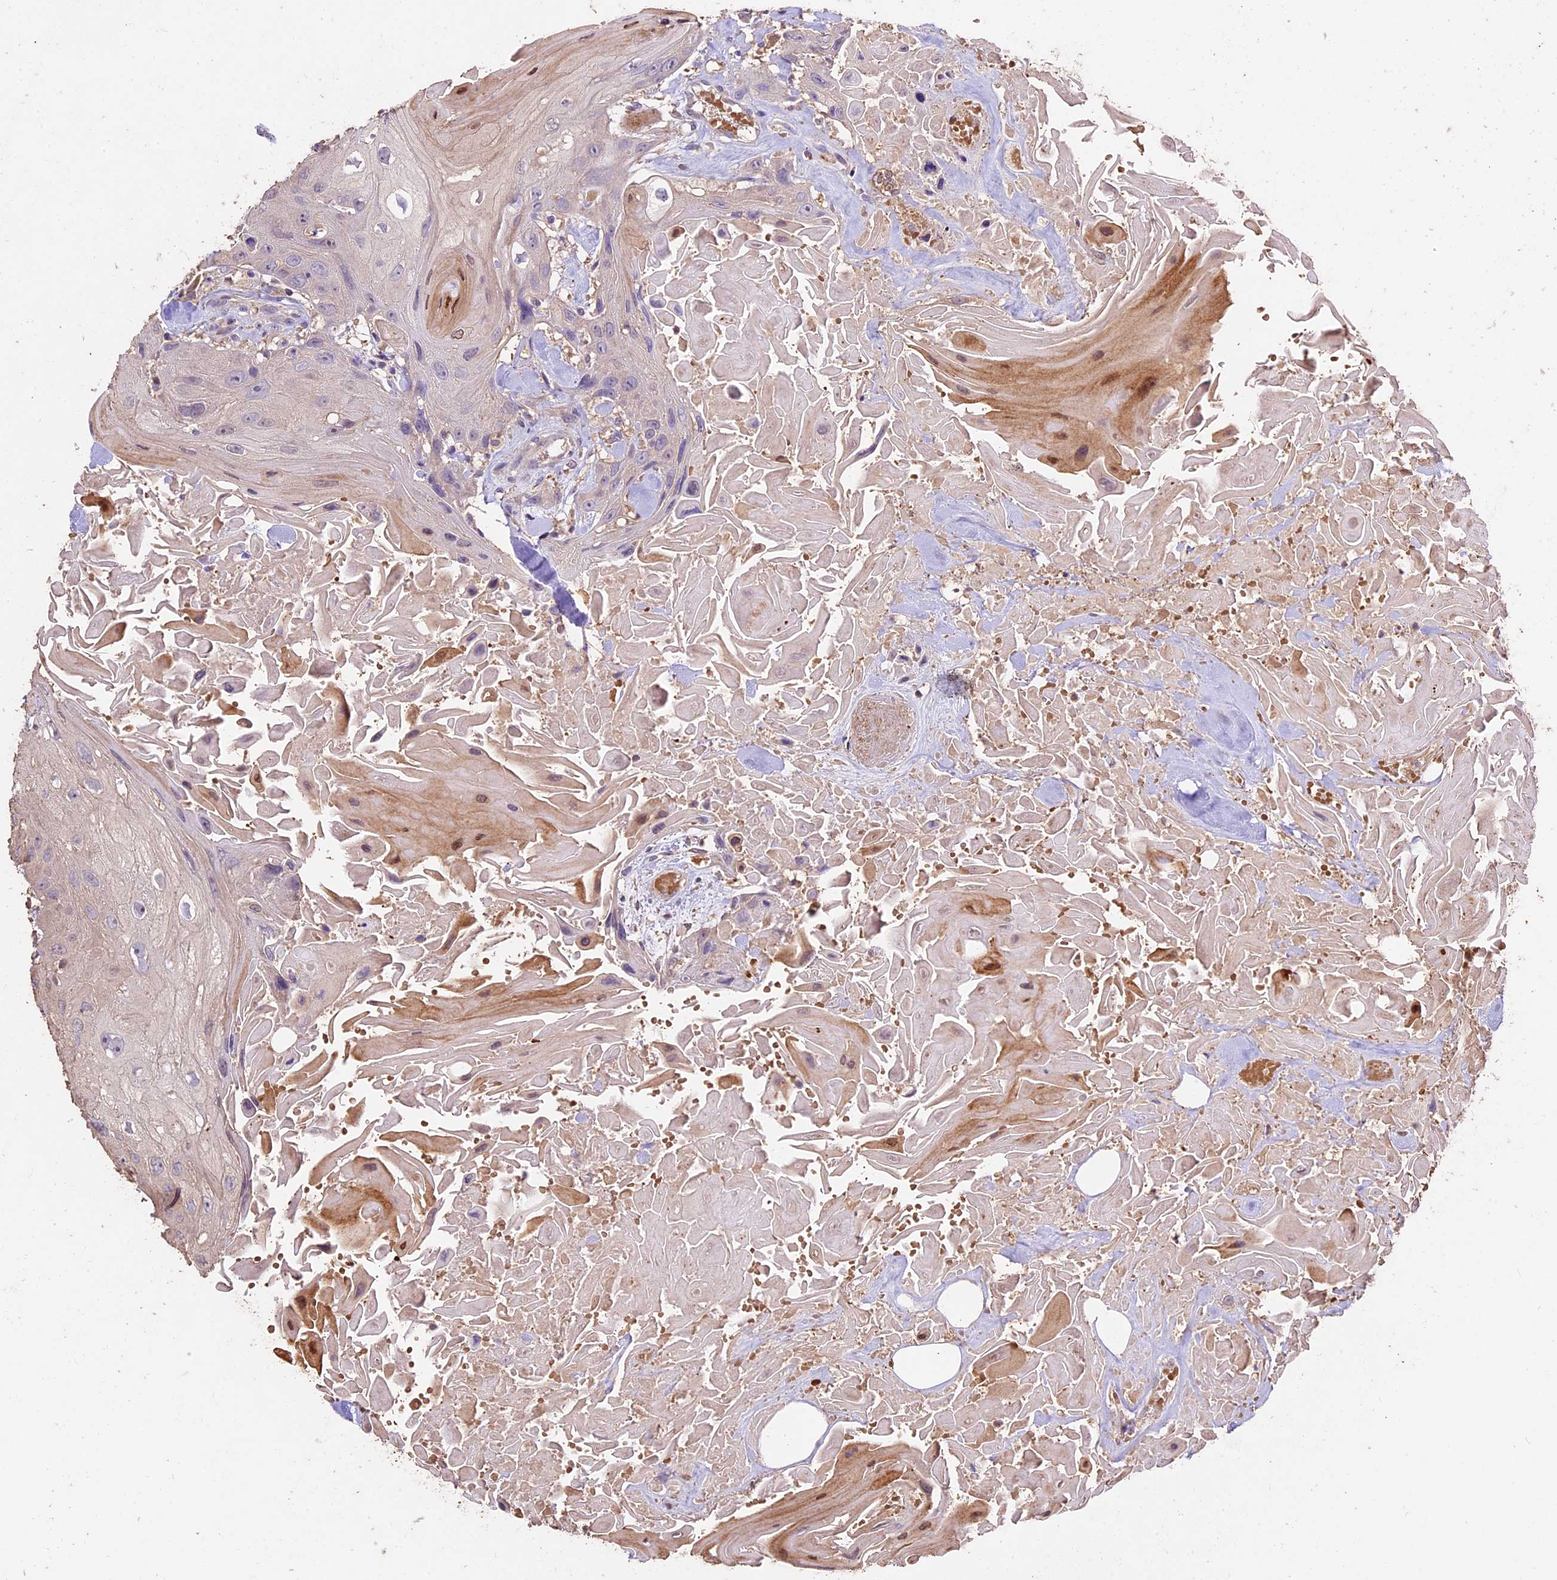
{"staining": {"intensity": "negative", "quantity": "none", "location": "none"}, "tissue": "head and neck cancer", "cell_type": "Tumor cells", "image_type": "cancer", "snomed": [{"axis": "morphology", "description": "Squamous cell carcinoma, NOS"}, {"axis": "topography", "description": "Head-Neck"}], "caption": "DAB (3,3'-diaminobenzidine) immunohistochemical staining of human head and neck squamous cell carcinoma shows no significant staining in tumor cells.", "gene": "CRLF1", "patient": {"sex": "male", "age": 81}}